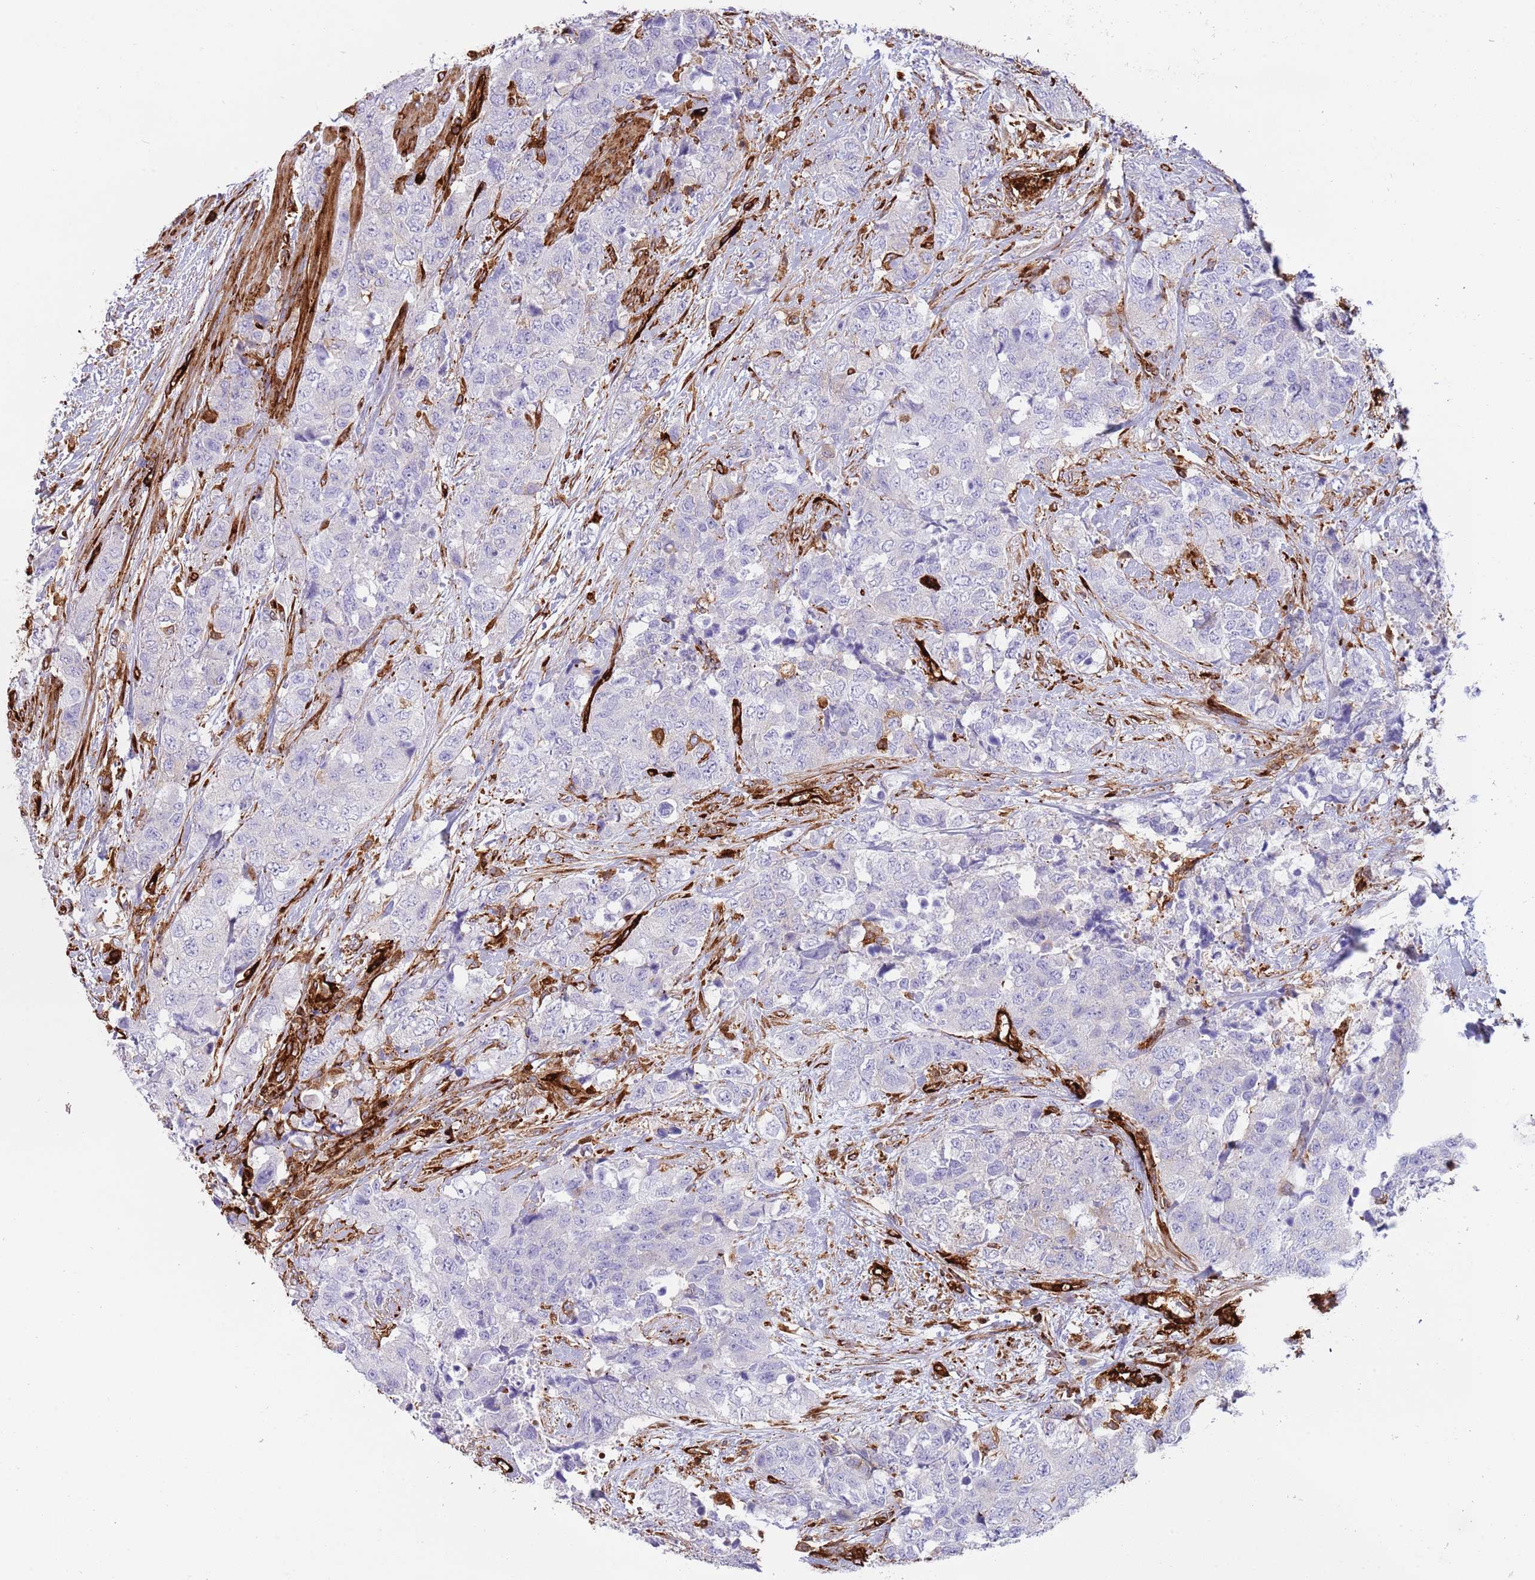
{"staining": {"intensity": "negative", "quantity": "none", "location": "none"}, "tissue": "urothelial cancer", "cell_type": "Tumor cells", "image_type": "cancer", "snomed": [{"axis": "morphology", "description": "Urothelial carcinoma, High grade"}, {"axis": "topography", "description": "Urinary bladder"}], "caption": "Urothelial cancer was stained to show a protein in brown. There is no significant positivity in tumor cells. (IHC, brightfield microscopy, high magnification).", "gene": "KBTBD7", "patient": {"sex": "female", "age": 78}}